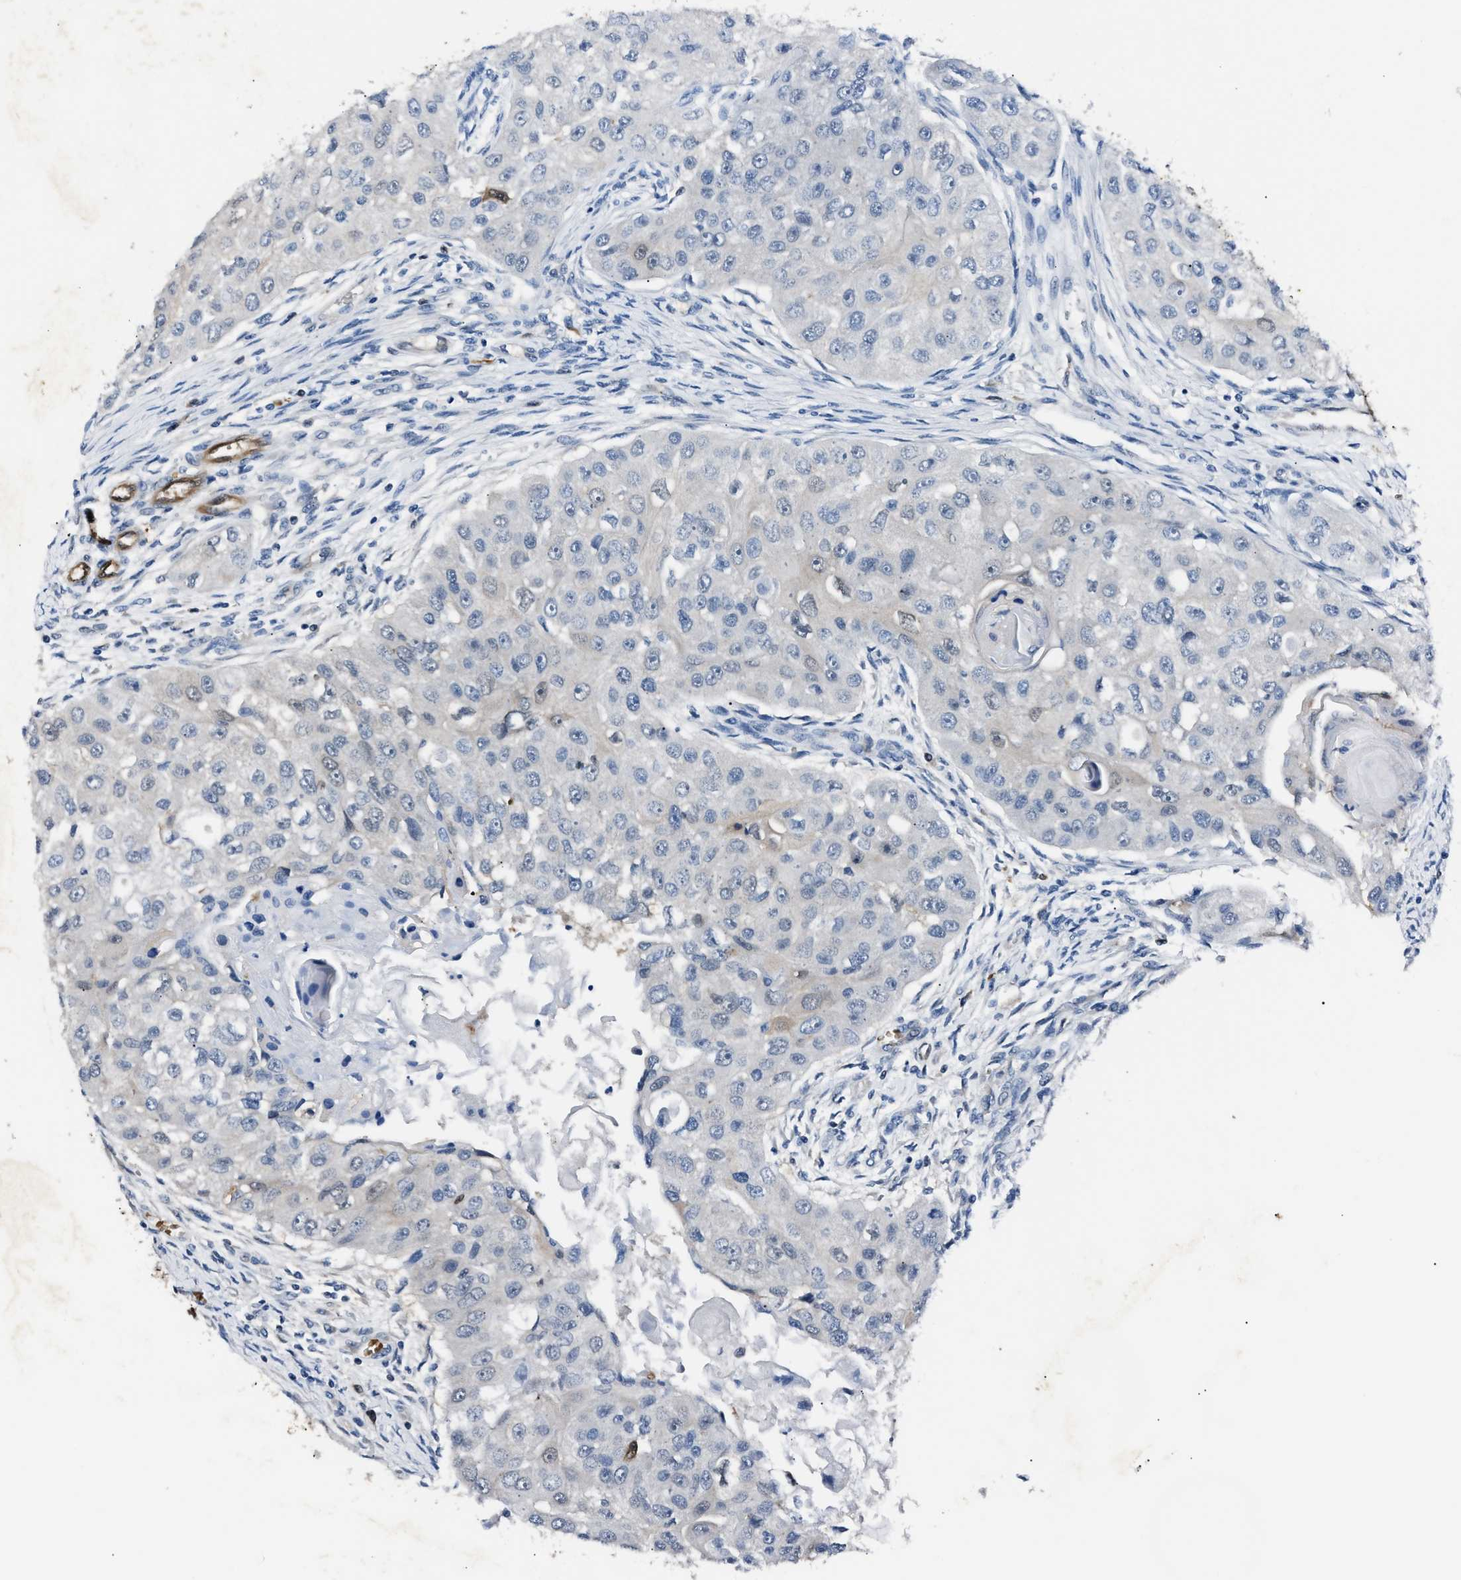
{"staining": {"intensity": "negative", "quantity": "none", "location": "none"}, "tissue": "head and neck cancer", "cell_type": "Tumor cells", "image_type": "cancer", "snomed": [{"axis": "morphology", "description": "Normal tissue, NOS"}, {"axis": "morphology", "description": "Squamous cell carcinoma, NOS"}, {"axis": "topography", "description": "Skeletal muscle"}, {"axis": "topography", "description": "Head-Neck"}], "caption": "Tumor cells show no significant staining in head and neck squamous cell carcinoma.", "gene": "PPA1", "patient": {"sex": "male", "age": 51}}